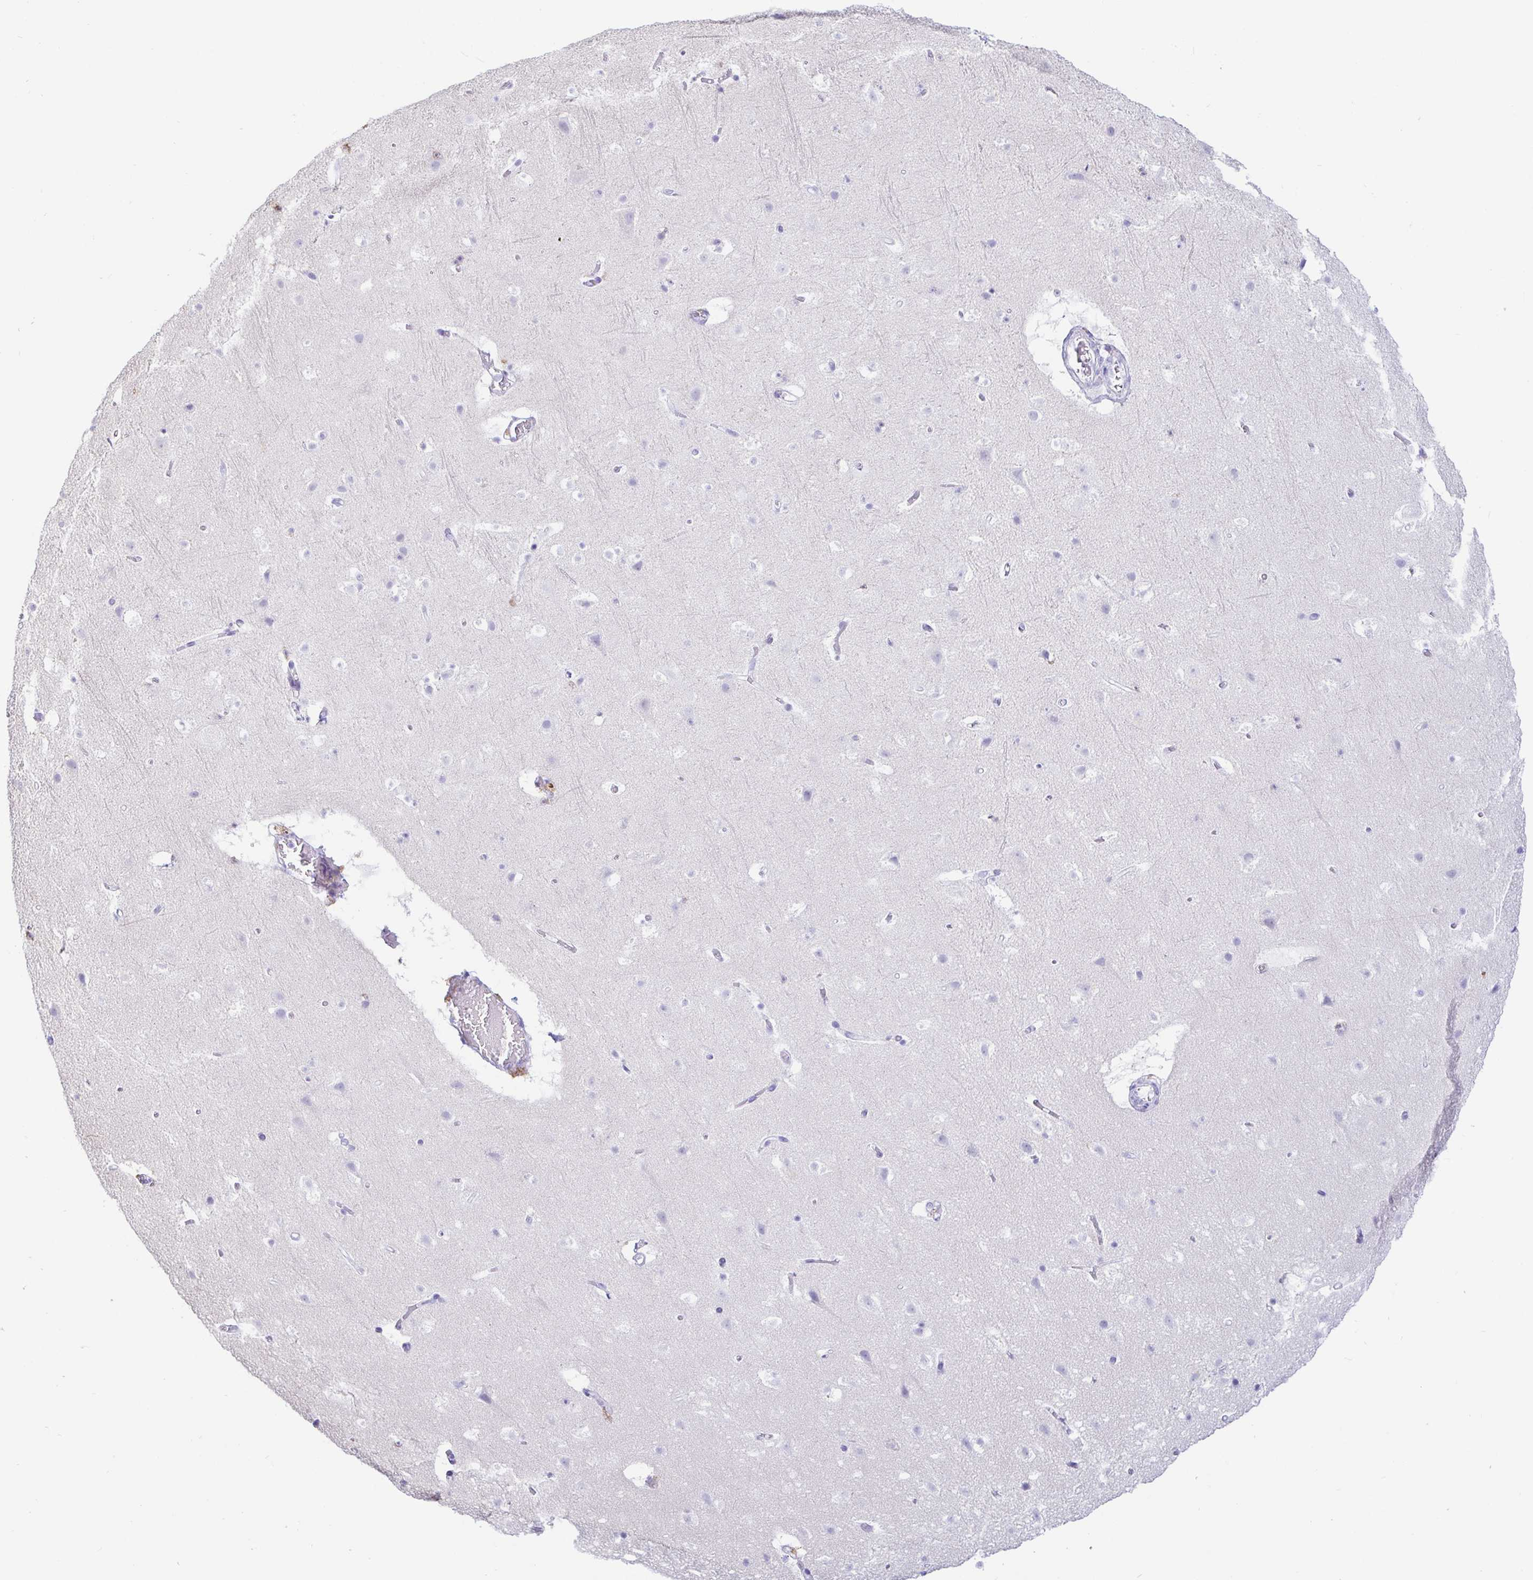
{"staining": {"intensity": "negative", "quantity": "none", "location": "none"}, "tissue": "cerebral cortex", "cell_type": "Endothelial cells", "image_type": "normal", "snomed": [{"axis": "morphology", "description": "Normal tissue, NOS"}, {"axis": "topography", "description": "Cerebral cortex"}], "caption": "This image is of unremarkable cerebral cortex stained with IHC to label a protein in brown with the nuclei are counter-stained blue. There is no positivity in endothelial cells. The staining is performed using DAB brown chromogen with nuclei counter-stained in using hematoxylin.", "gene": "PINLYP", "patient": {"sex": "female", "age": 42}}